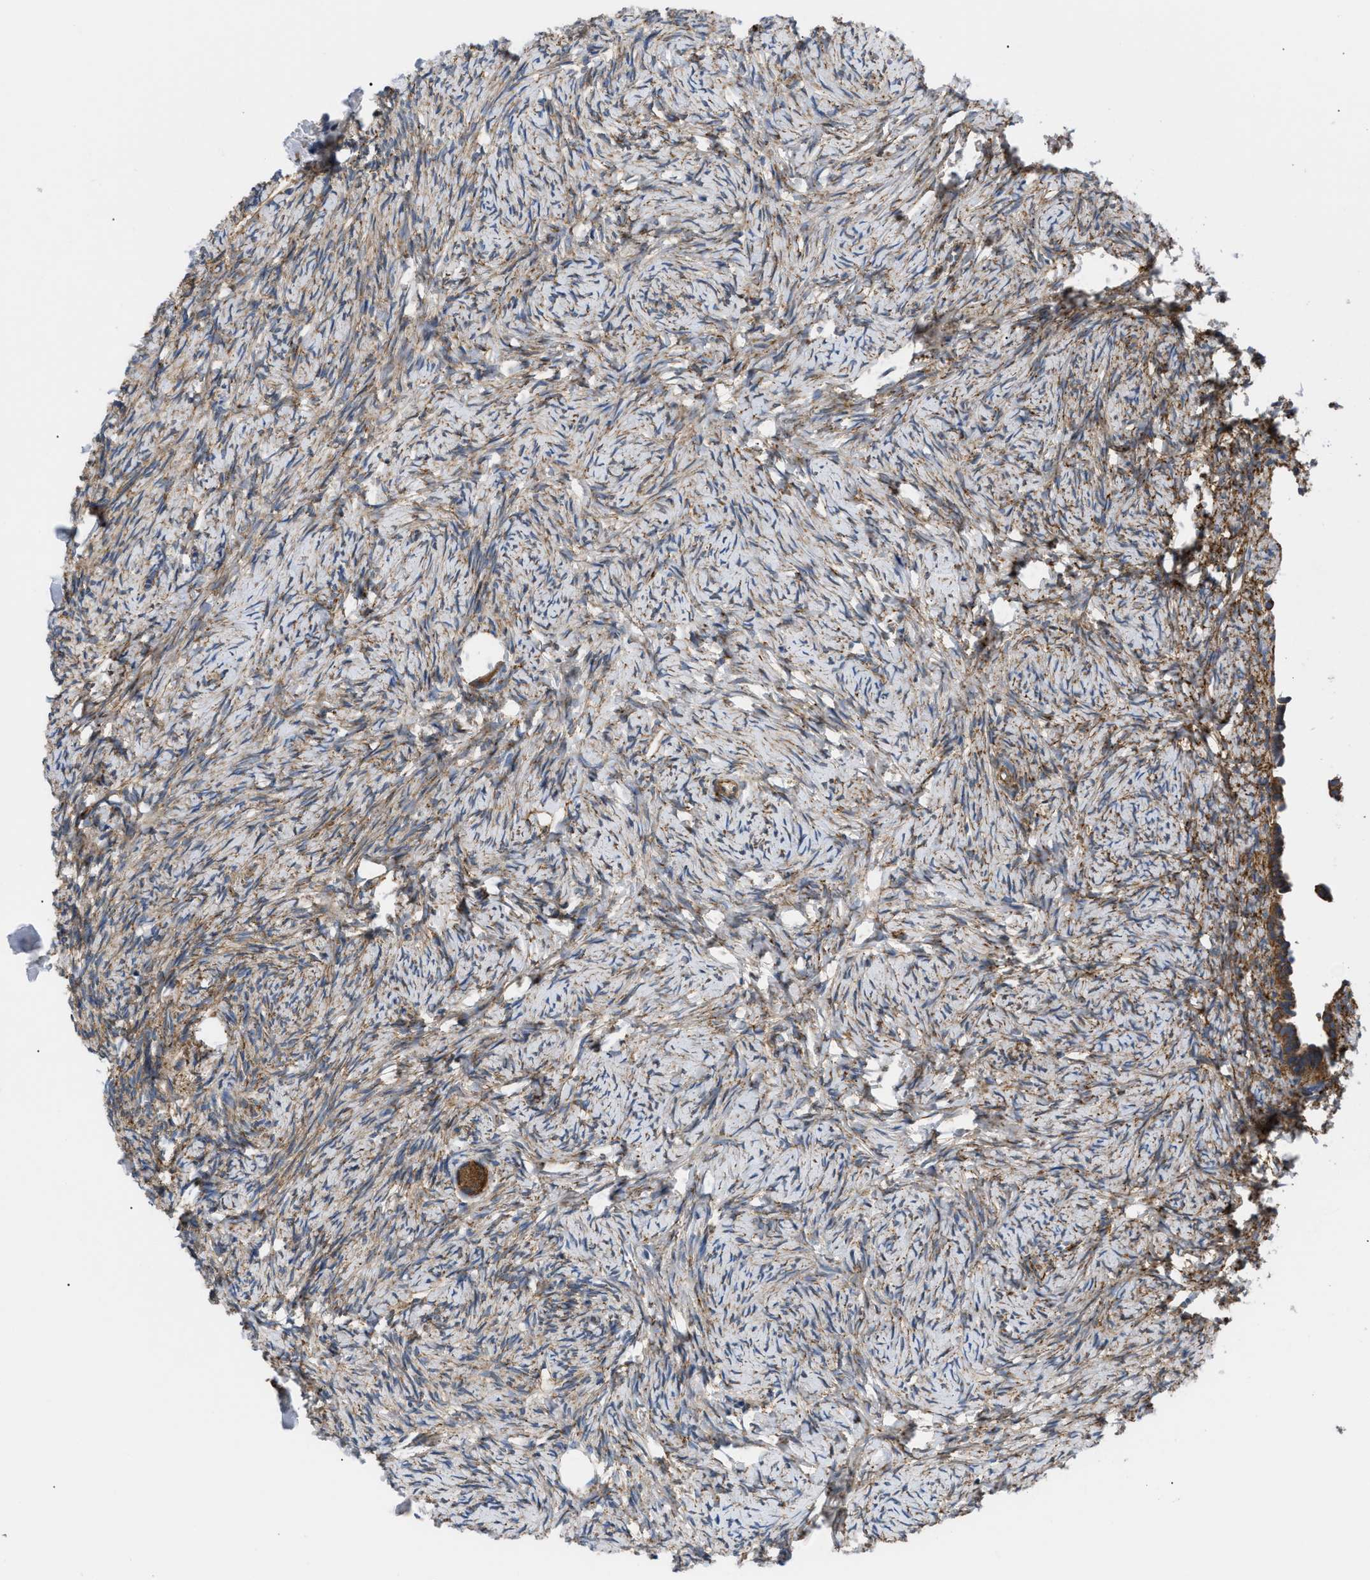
{"staining": {"intensity": "moderate", "quantity": ">75%", "location": "cytoplasmic/membranous"}, "tissue": "ovary", "cell_type": "Follicle cells", "image_type": "normal", "snomed": [{"axis": "morphology", "description": "Normal tissue, NOS"}, {"axis": "topography", "description": "Ovary"}], "caption": "The immunohistochemical stain shows moderate cytoplasmic/membranous positivity in follicle cells of normal ovary.", "gene": "MYO10", "patient": {"sex": "female", "age": 33}}